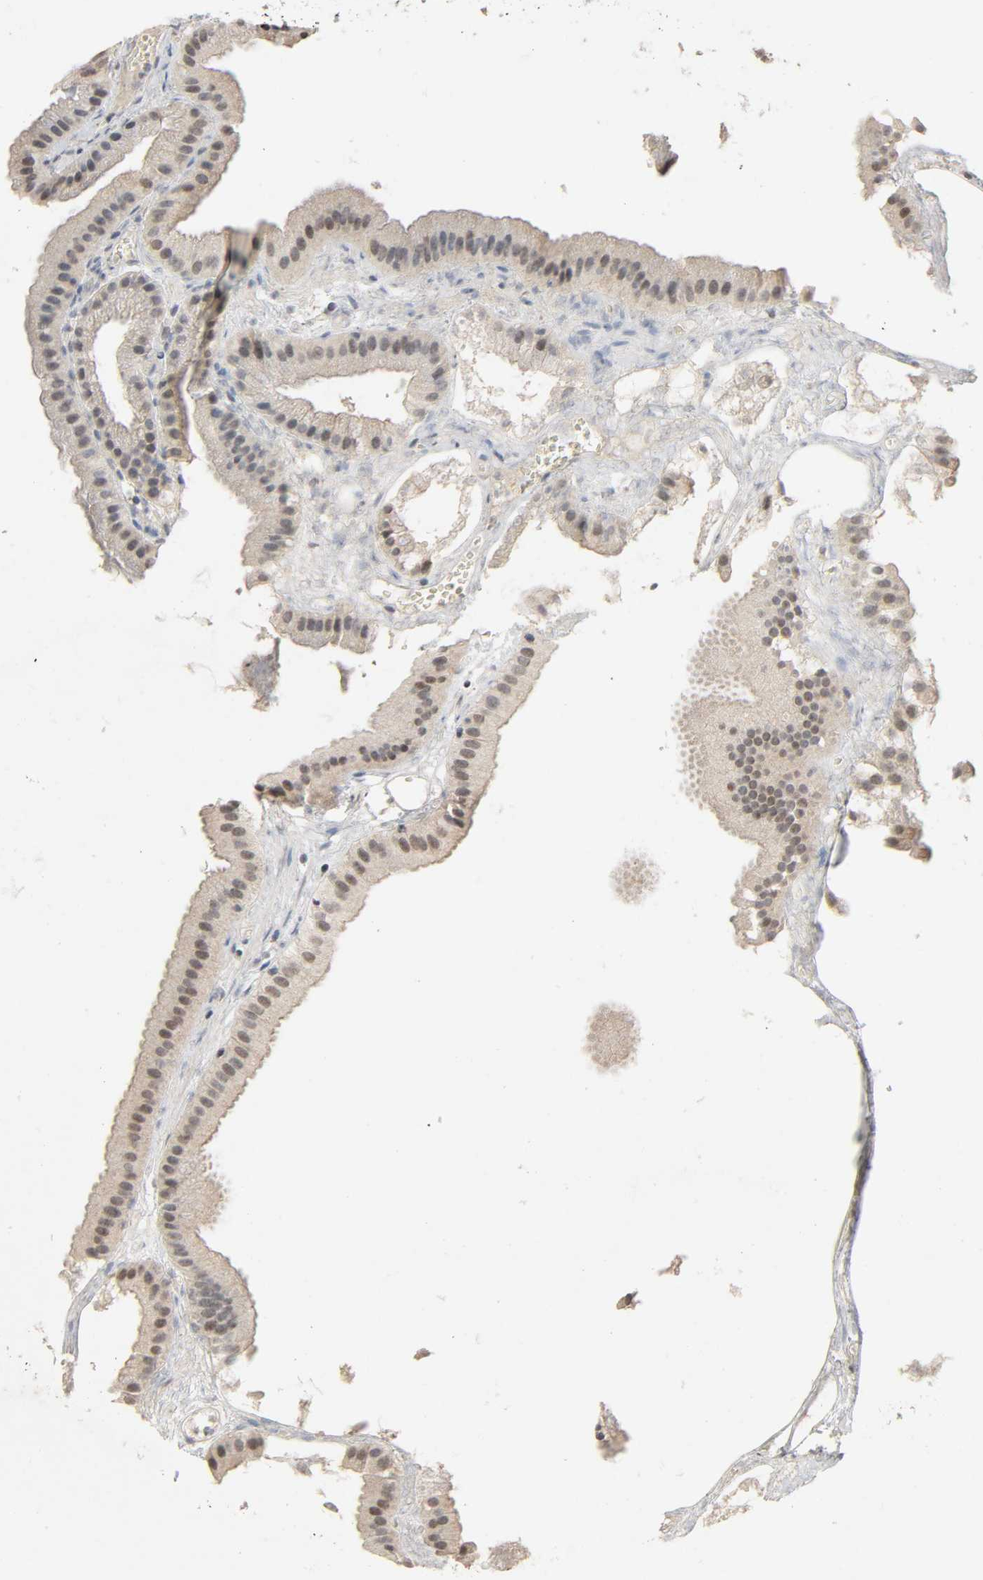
{"staining": {"intensity": "moderate", "quantity": ">75%", "location": "cytoplasmic/membranous,nuclear"}, "tissue": "gallbladder", "cell_type": "Glandular cells", "image_type": "normal", "snomed": [{"axis": "morphology", "description": "Normal tissue, NOS"}, {"axis": "topography", "description": "Gallbladder"}], "caption": "An IHC histopathology image of unremarkable tissue is shown. Protein staining in brown highlights moderate cytoplasmic/membranous,nuclear positivity in gallbladder within glandular cells. Nuclei are stained in blue.", "gene": "MAPKAPK5", "patient": {"sex": "female", "age": 63}}